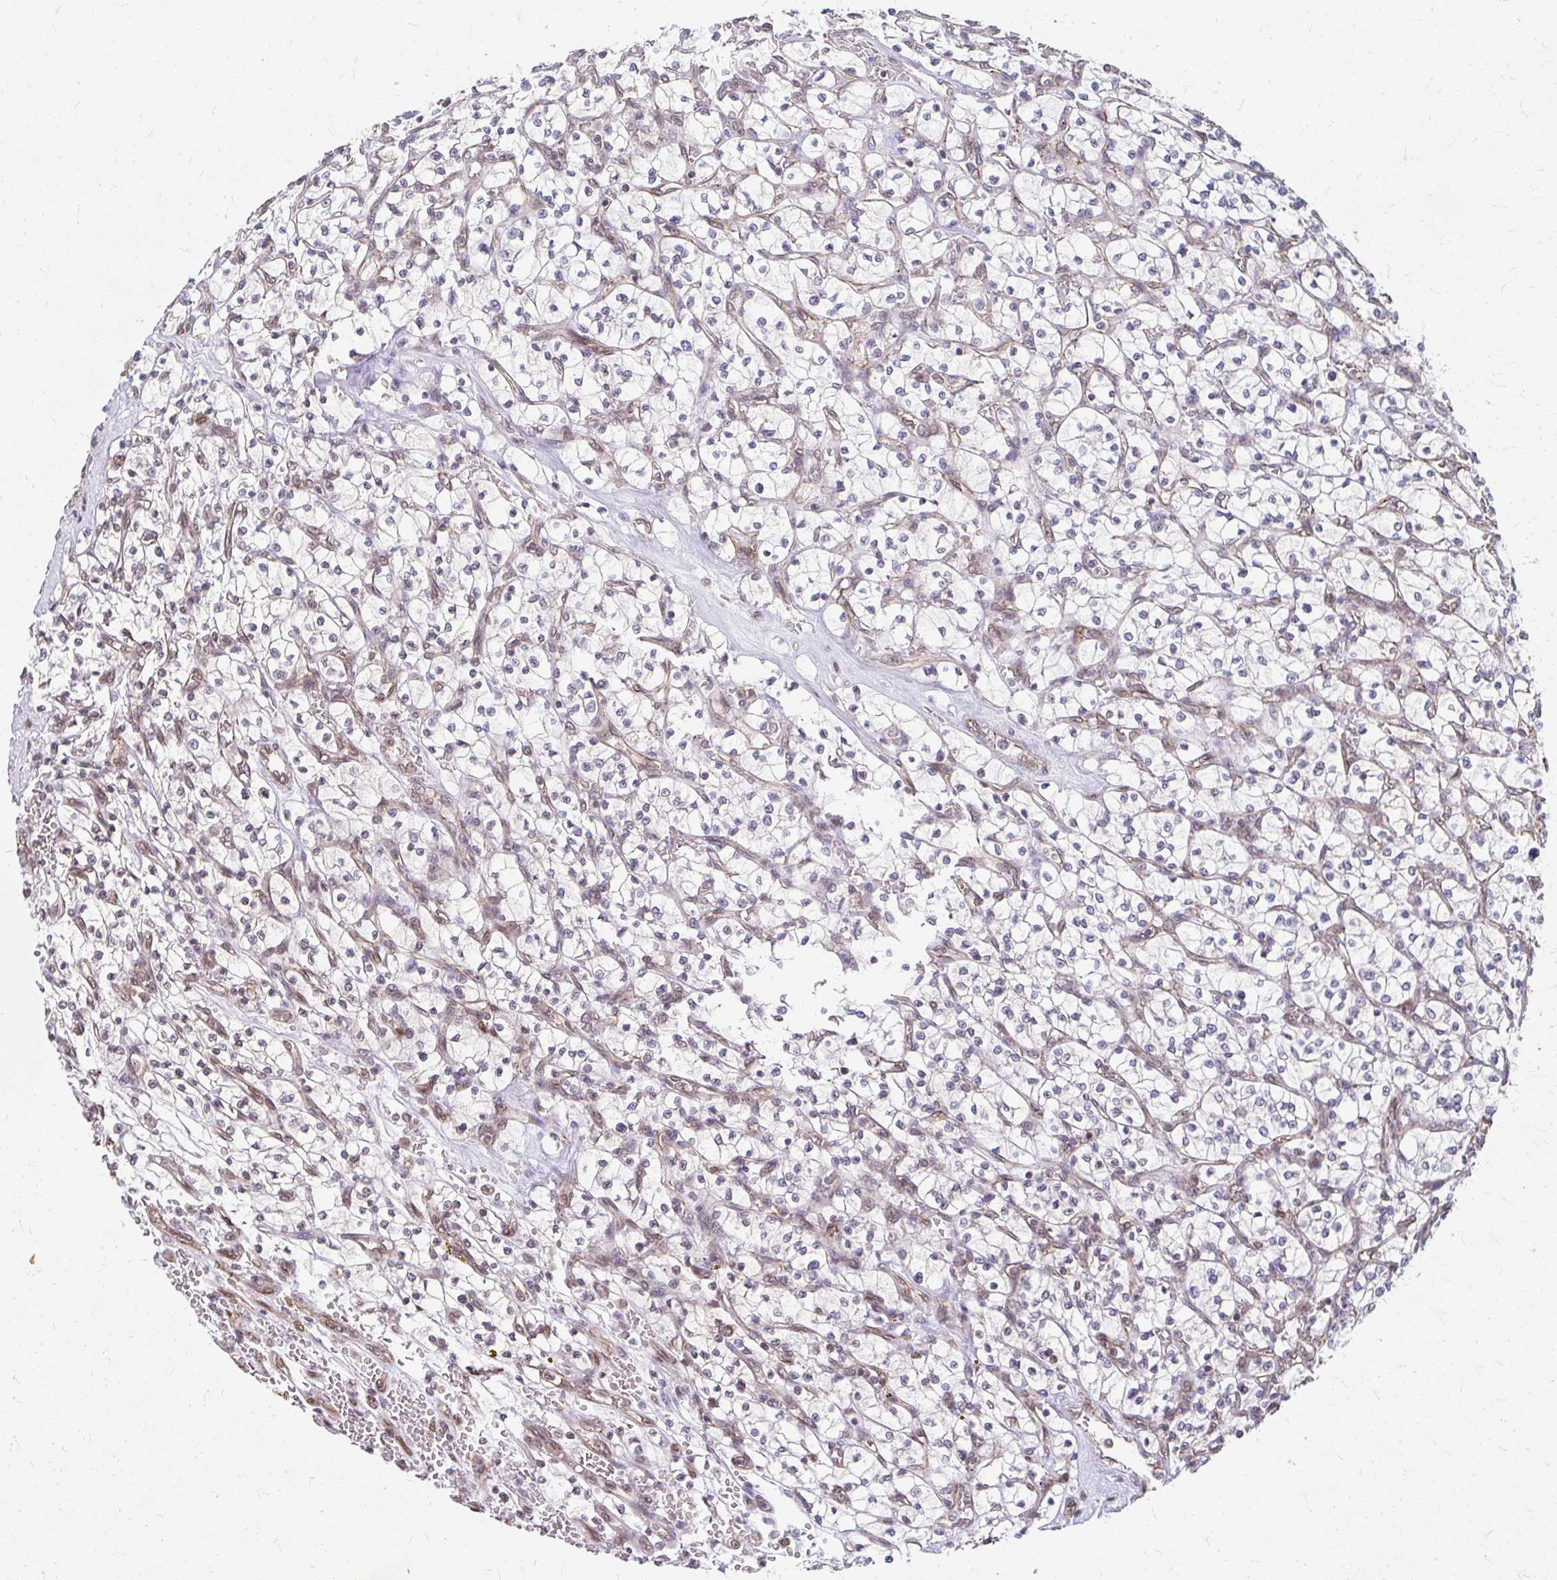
{"staining": {"intensity": "negative", "quantity": "none", "location": "none"}, "tissue": "renal cancer", "cell_type": "Tumor cells", "image_type": "cancer", "snomed": [{"axis": "morphology", "description": "Adenocarcinoma, NOS"}, {"axis": "topography", "description": "Kidney"}], "caption": "A micrograph of human renal adenocarcinoma is negative for staining in tumor cells. (DAB IHC visualized using brightfield microscopy, high magnification).", "gene": "XPO1", "patient": {"sex": "female", "age": 64}}